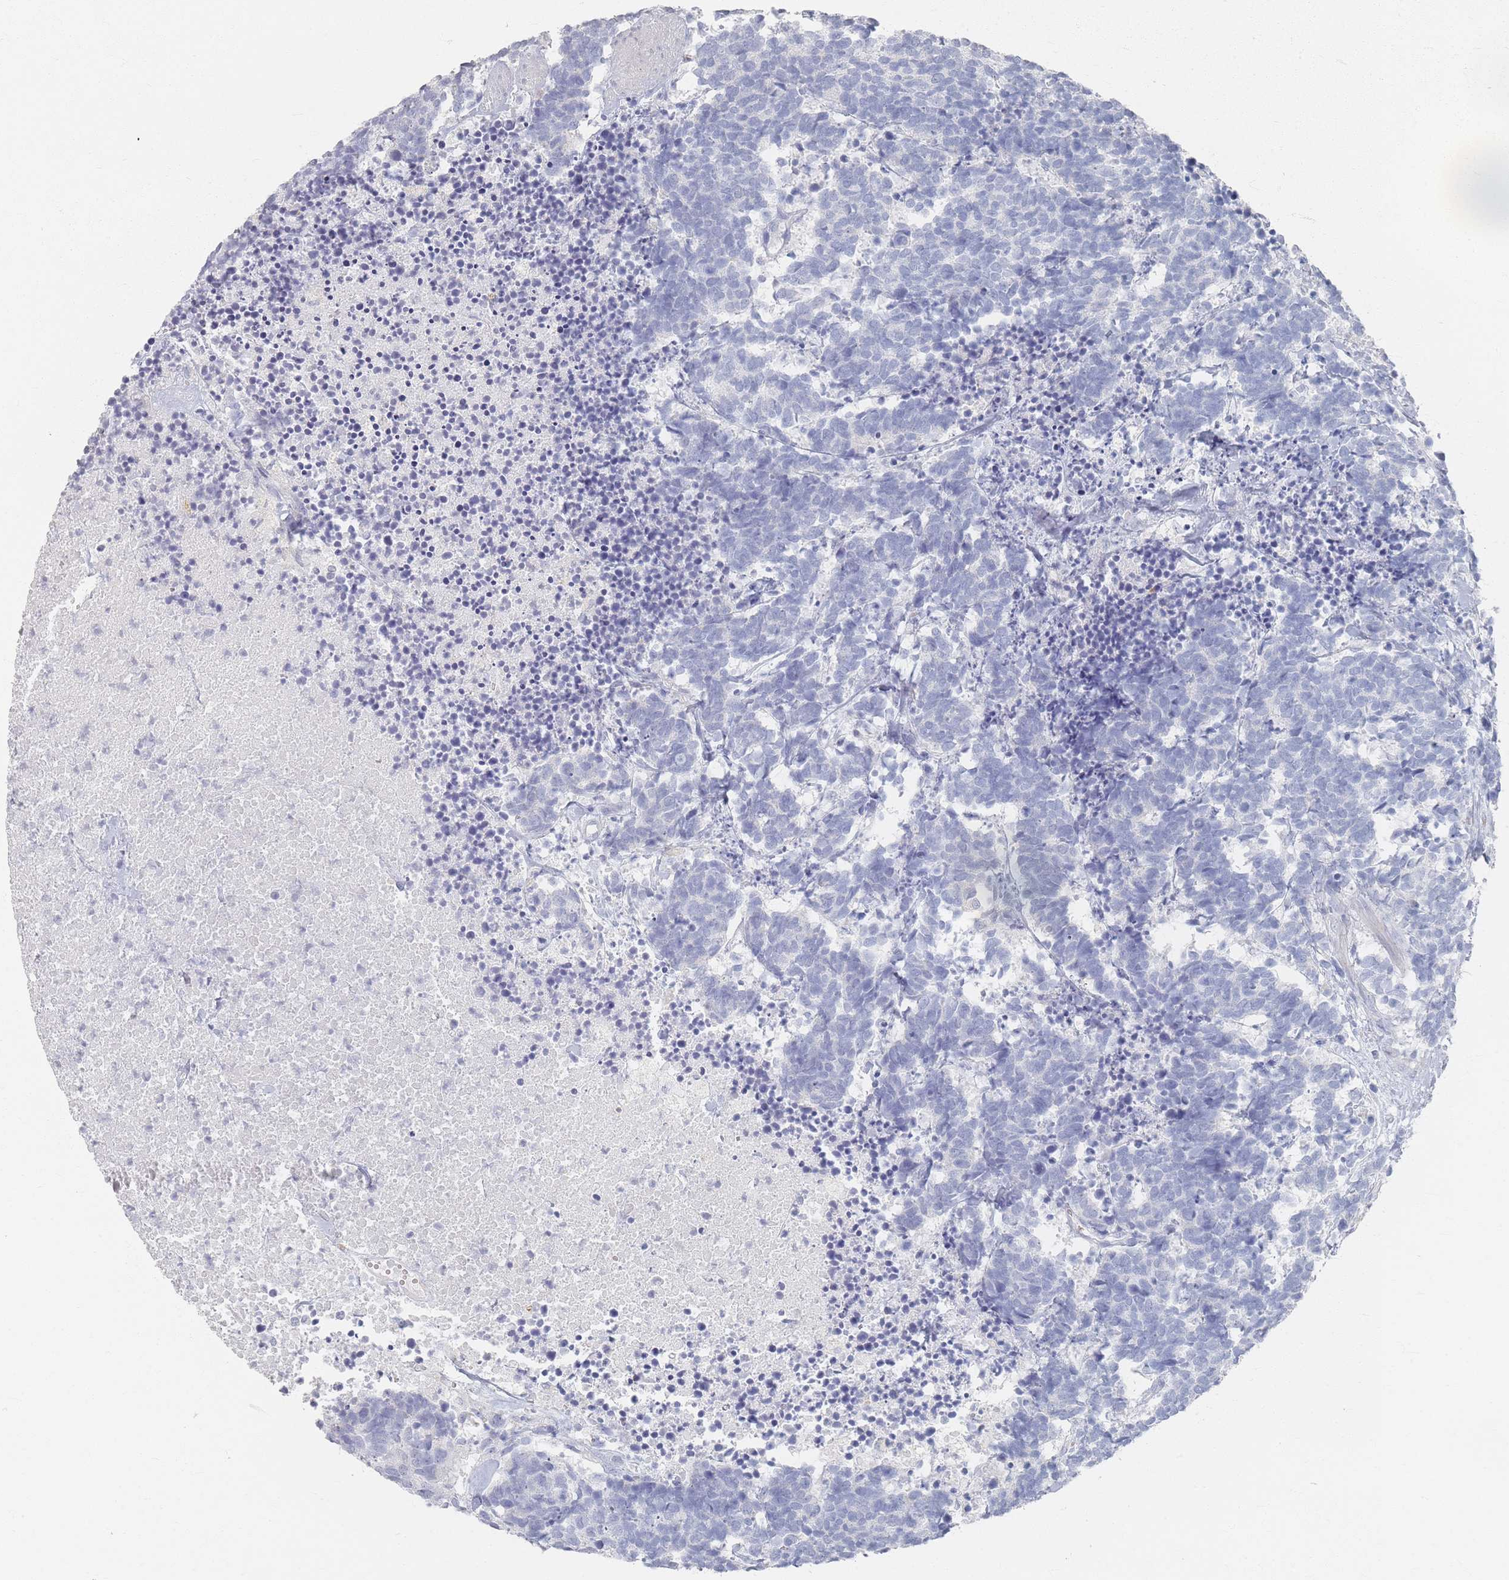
{"staining": {"intensity": "negative", "quantity": "none", "location": "none"}, "tissue": "carcinoid", "cell_type": "Tumor cells", "image_type": "cancer", "snomed": [{"axis": "morphology", "description": "Carcinoma, NOS"}, {"axis": "morphology", "description": "Carcinoid, malignant, NOS"}, {"axis": "topography", "description": "Prostate"}], "caption": "Immunohistochemistry (IHC) photomicrograph of neoplastic tissue: carcinoid stained with DAB (3,3'-diaminobenzidine) displays no significant protein staining in tumor cells.", "gene": "SLC2A11", "patient": {"sex": "male", "age": 57}}